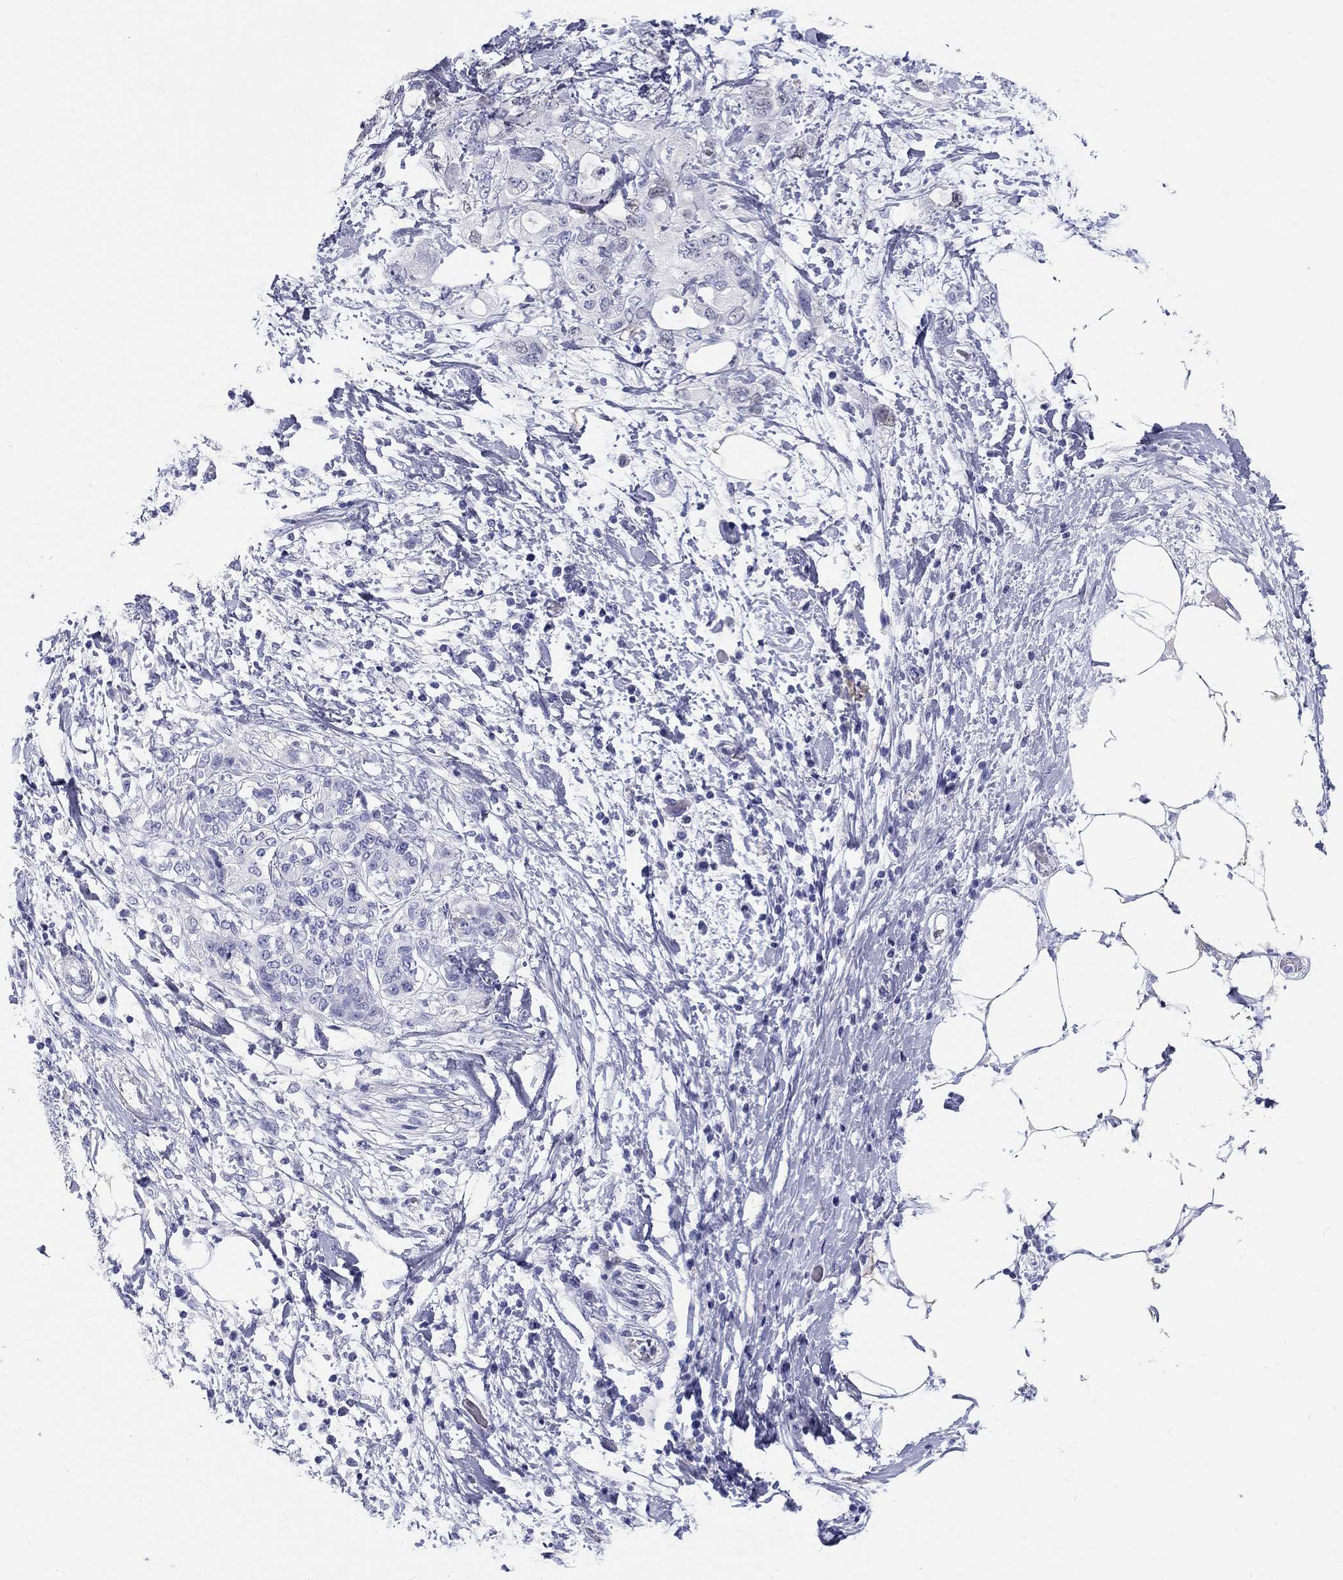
{"staining": {"intensity": "negative", "quantity": "none", "location": "none"}, "tissue": "pancreatic cancer", "cell_type": "Tumor cells", "image_type": "cancer", "snomed": [{"axis": "morphology", "description": "Adenocarcinoma, NOS"}, {"axis": "topography", "description": "Pancreas"}], "caption": "High magnification brightfield microscopy of adenocarcinoma (pancreatic) stained with DAB (brown) and counterstained with hematoxylin (blue): tumor cells show no significant expression. Nuclei are stained in blue.", "gene": "LAMP5", "patient": {"sex": "female", "age": 56}}